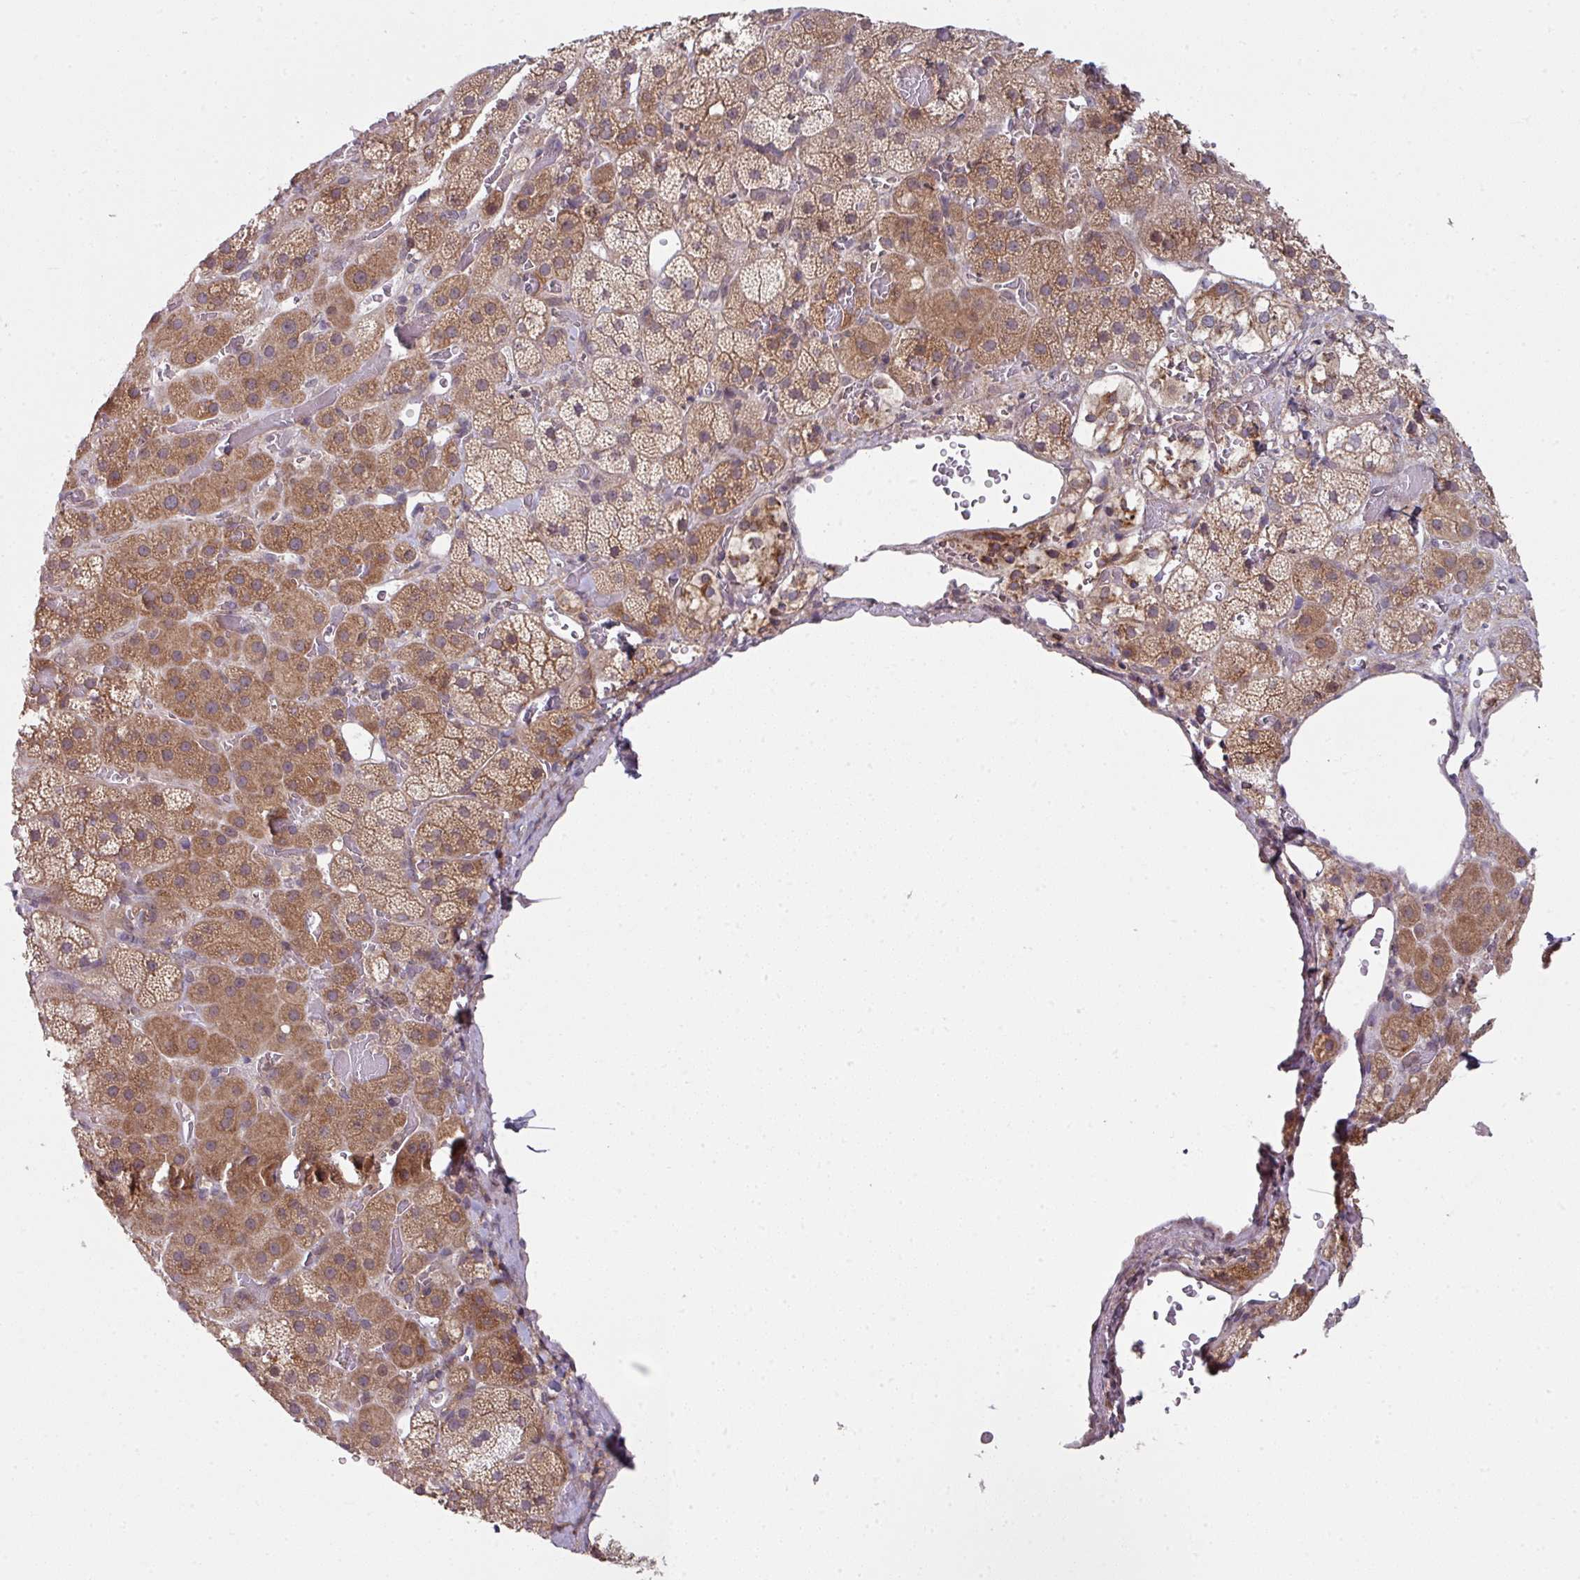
{"staining": {"intensity": "moderate", "quantity": ">75%", "location": "cytoplasmic/membranous"}, "tissue": "adrenal gland", "cell_type": "Glandular cells", "image_type": "normal", "snomed": [{"axis": "morphology", "description": "Normal tissue, NOS"}, {"axis": "topography", "description": "Adrenal gland"}], "caption": "Immunohistochemistry (IHC) micrograph of normal human adrenal gland stained for a protein (brown), which shows medium levels of moderate cytoplasmic/membranous positivity in about >75% of glandular cells.", "gene": "CAMLG", "patient": {"sex": "male", "age": 57}}